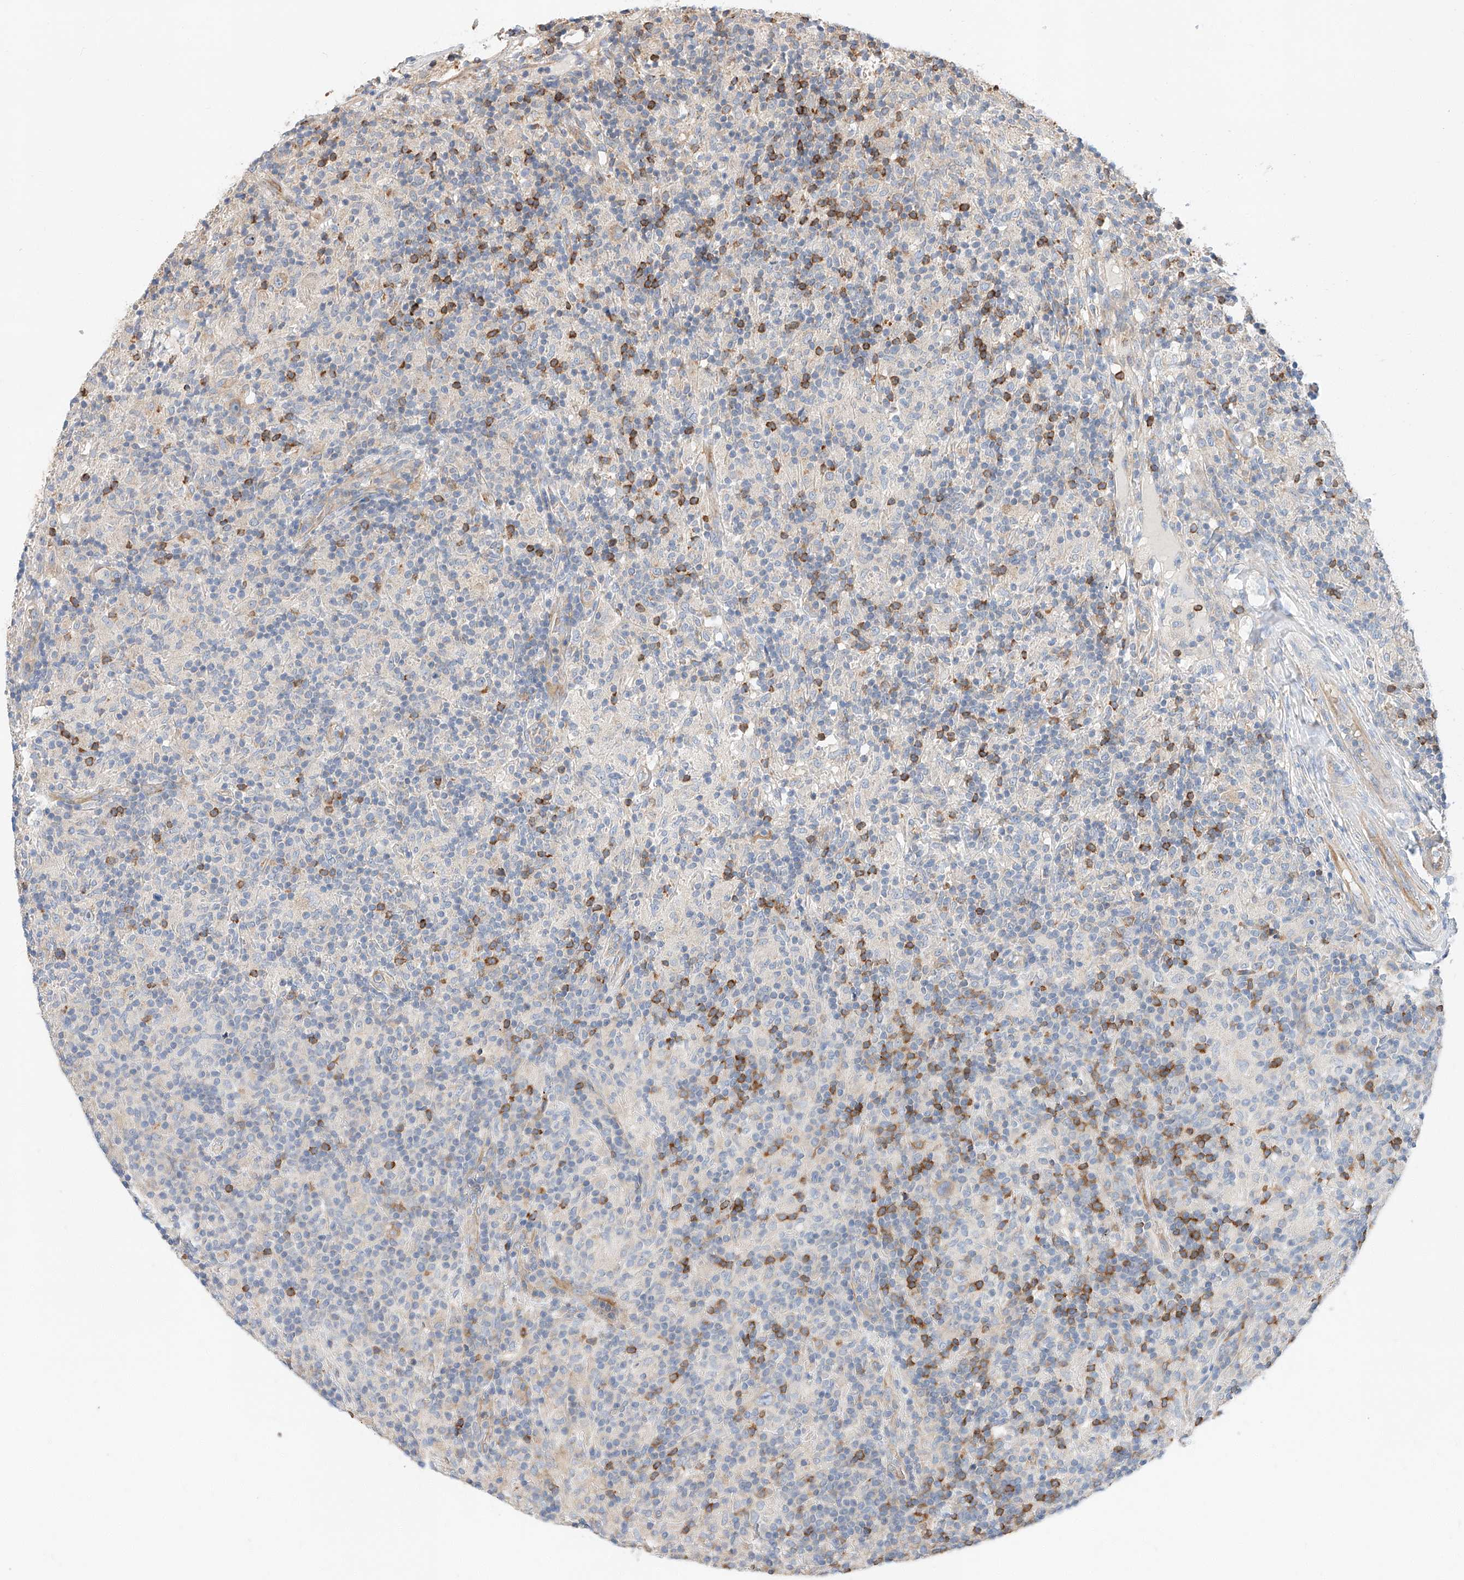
{"staining": {"intensity": "negative", "quantity": "none", "location": "none"}, "tissue": "lymphoma", "cell_type": "Tumor cells", "image_type": "cancer", "snomed": [{"axis": "morphology", "description": "Hodgkin's disease, NOS"}, {"axis": "topography", "description": "Lymph node"}], "caption": "This is an IHC photomicrograph of Hodgkin's disease. There is no expression in tumor cells.", "gene": "GLMN", "patient": {"sex": "male", "age": 70}}